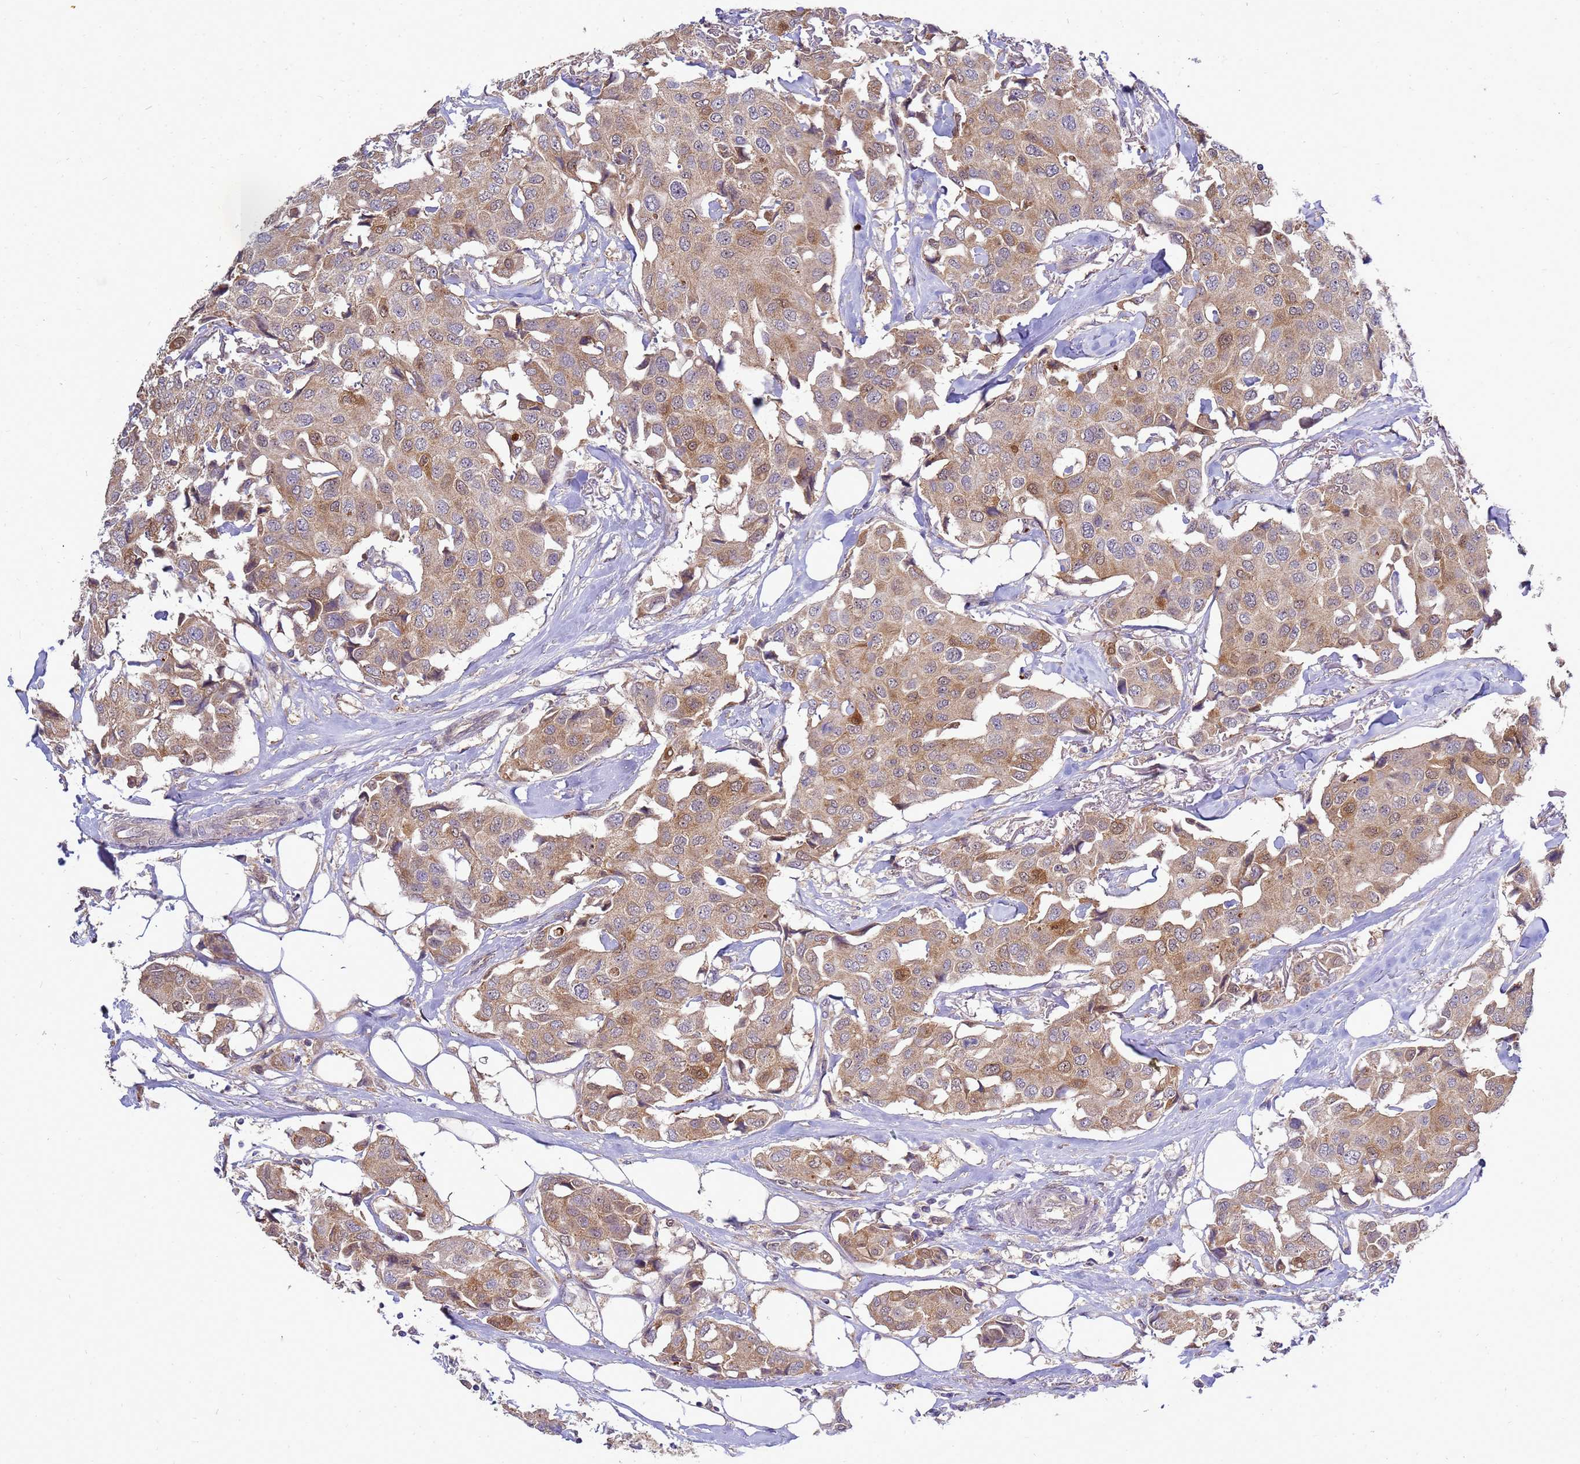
{"staining": {"intensity": "moderate", "quantity": ">75%", "location": "cytoplasmic/membranous,nuclear"}, "tissue": "breast cancer", "cell_type": "Tumor cells", "image_type": "cancer", "snomed": [{"axis": "morphology", "description": "Duct carcinoma"}, {"axis": "topography", "description": "Breast"}], "caption": "This photomicrograph reveals immunohistochemistry staining of breast cancer, with medium moderate cytoplasmic/membranous and nuclear positivity in about >75% of tumor cells.", "gene": "EIF4EBP3", "patient": {"sex": "female", "age": 80}}